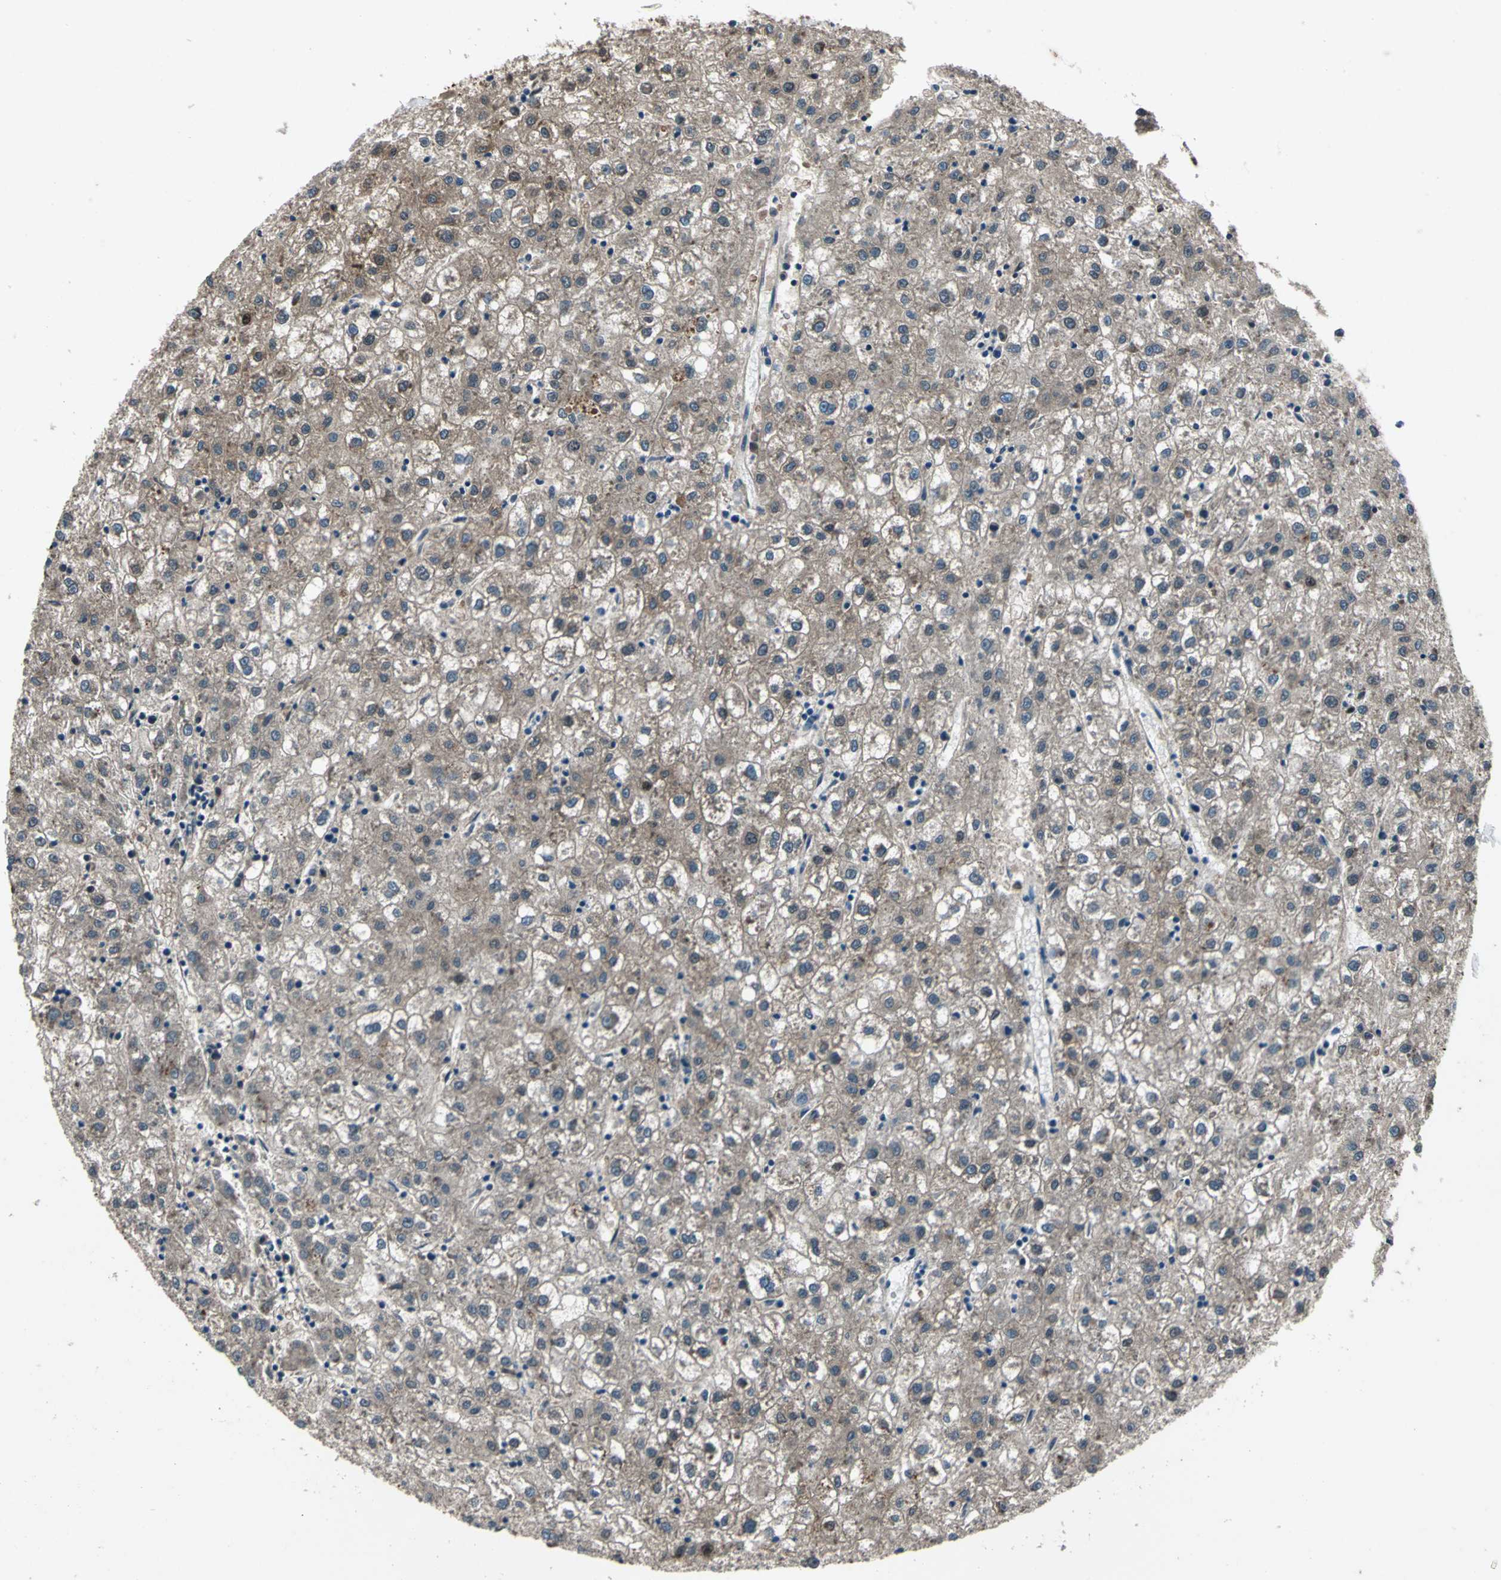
{"staining": {"intensity": "moderate", "quantity": "25%-75%", "location": "cytoplasmic/membranous"}, "tissue": "liver cancer", "cell_type": "Tumor cells", "image_type": "cancer", "snomed": [{"axis": "morphology", "description": "Carcinoma, Hepatocellular, NOS"}, {"axis": "topography", "description": "Liver"}], "caption": "Liver hepatocellular carcinoma stained with IHC exhibits moderate cytoplasmic/membranous staining in approximately 25%-75% of tumor cells.", "gene": "EXD2", "patient": {"sex": "male", "age": 72}}